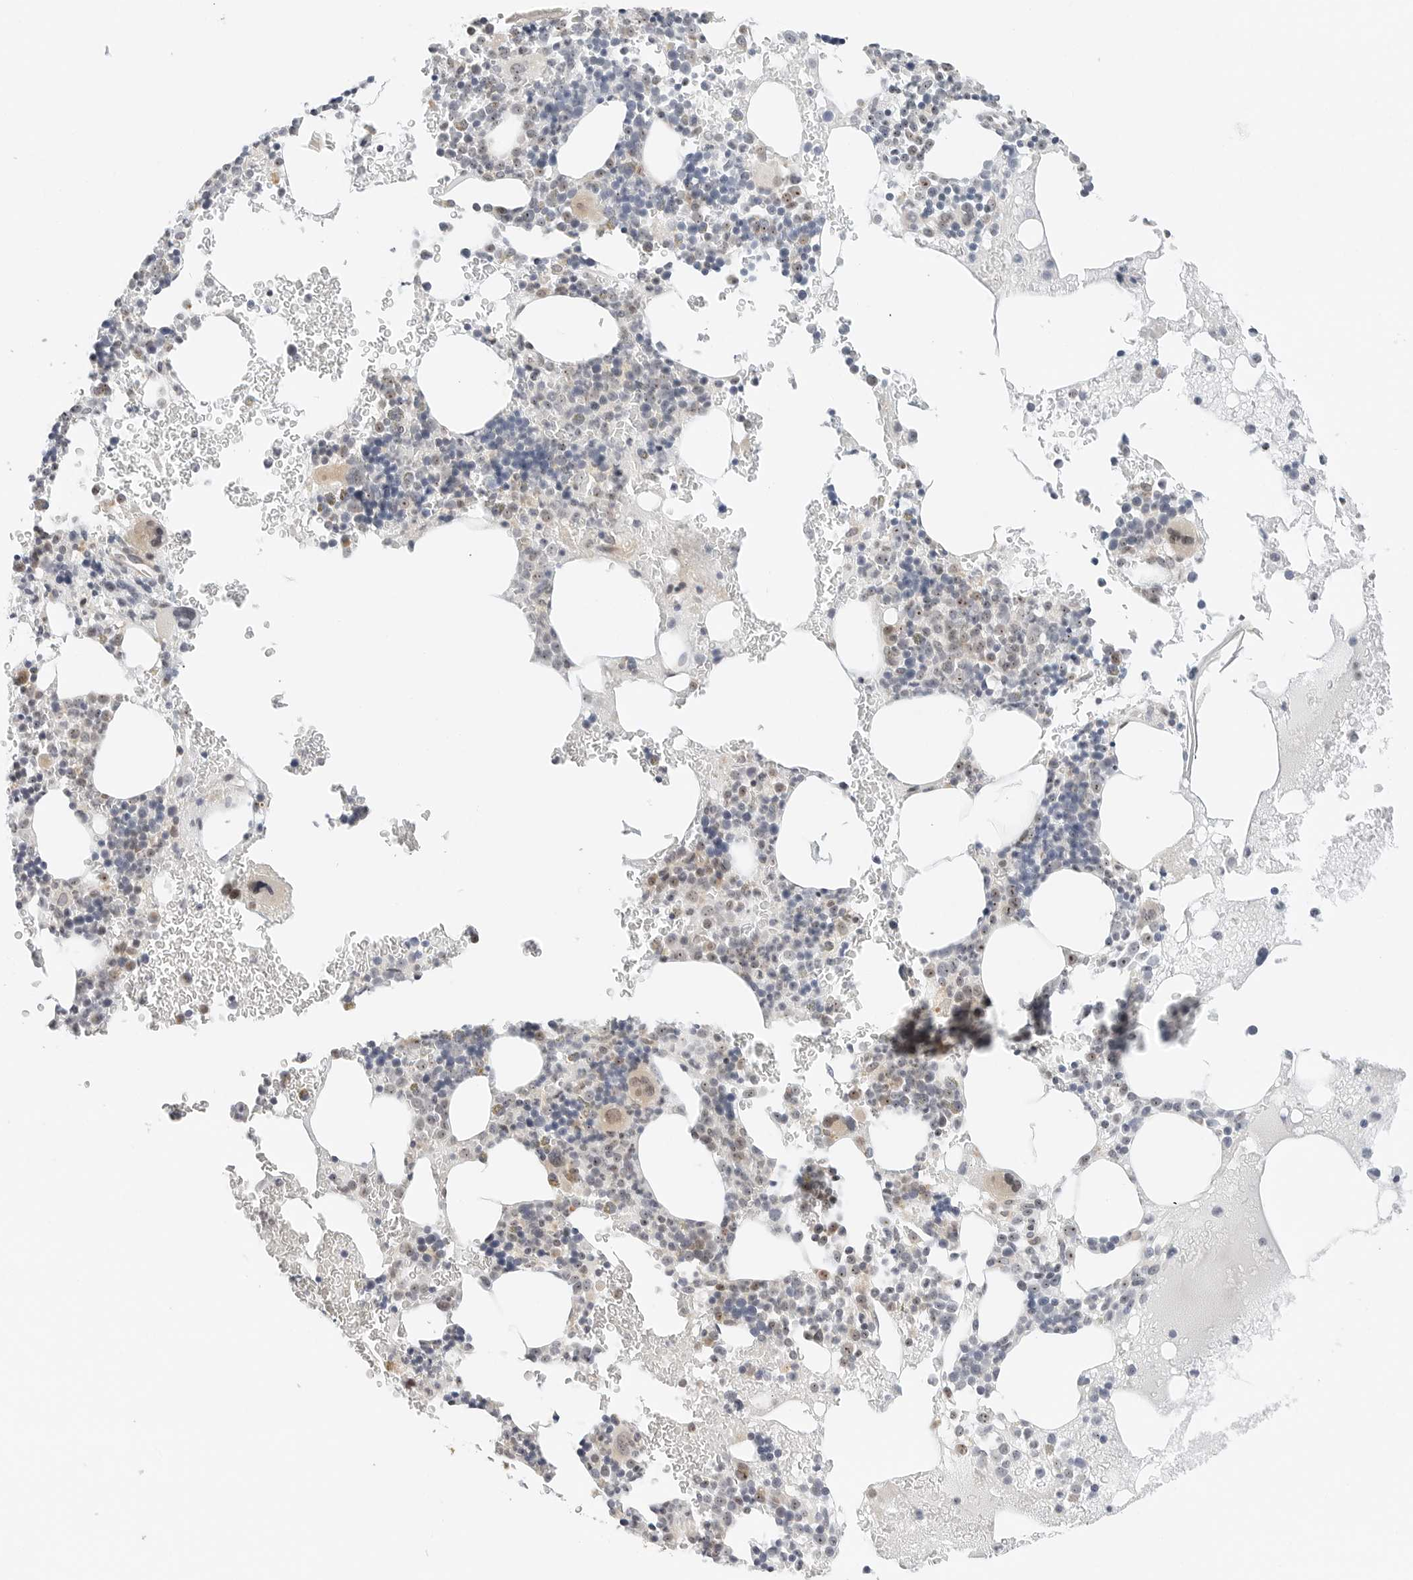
{"staining": {"intensity": "moderate", "quantity": "<25%", "location": "nuclear"}, "tissue": "bone marrow", "cell_type": "Hematopoietic cells", "image_type": "normal", "snomed": [{"axis": "morphology", "description": "Normal tissue, NOS"}, {"axis": "topography", "description": "Bone marrow"}], "caption": "Immunohistochemical staining of normal human bone marrow reveals moderate nuclear protein staining in approximately <25% of hematopoietic cells.", "gene": "RIMKLA", "patient": {"sex": "male", "age": 73}}